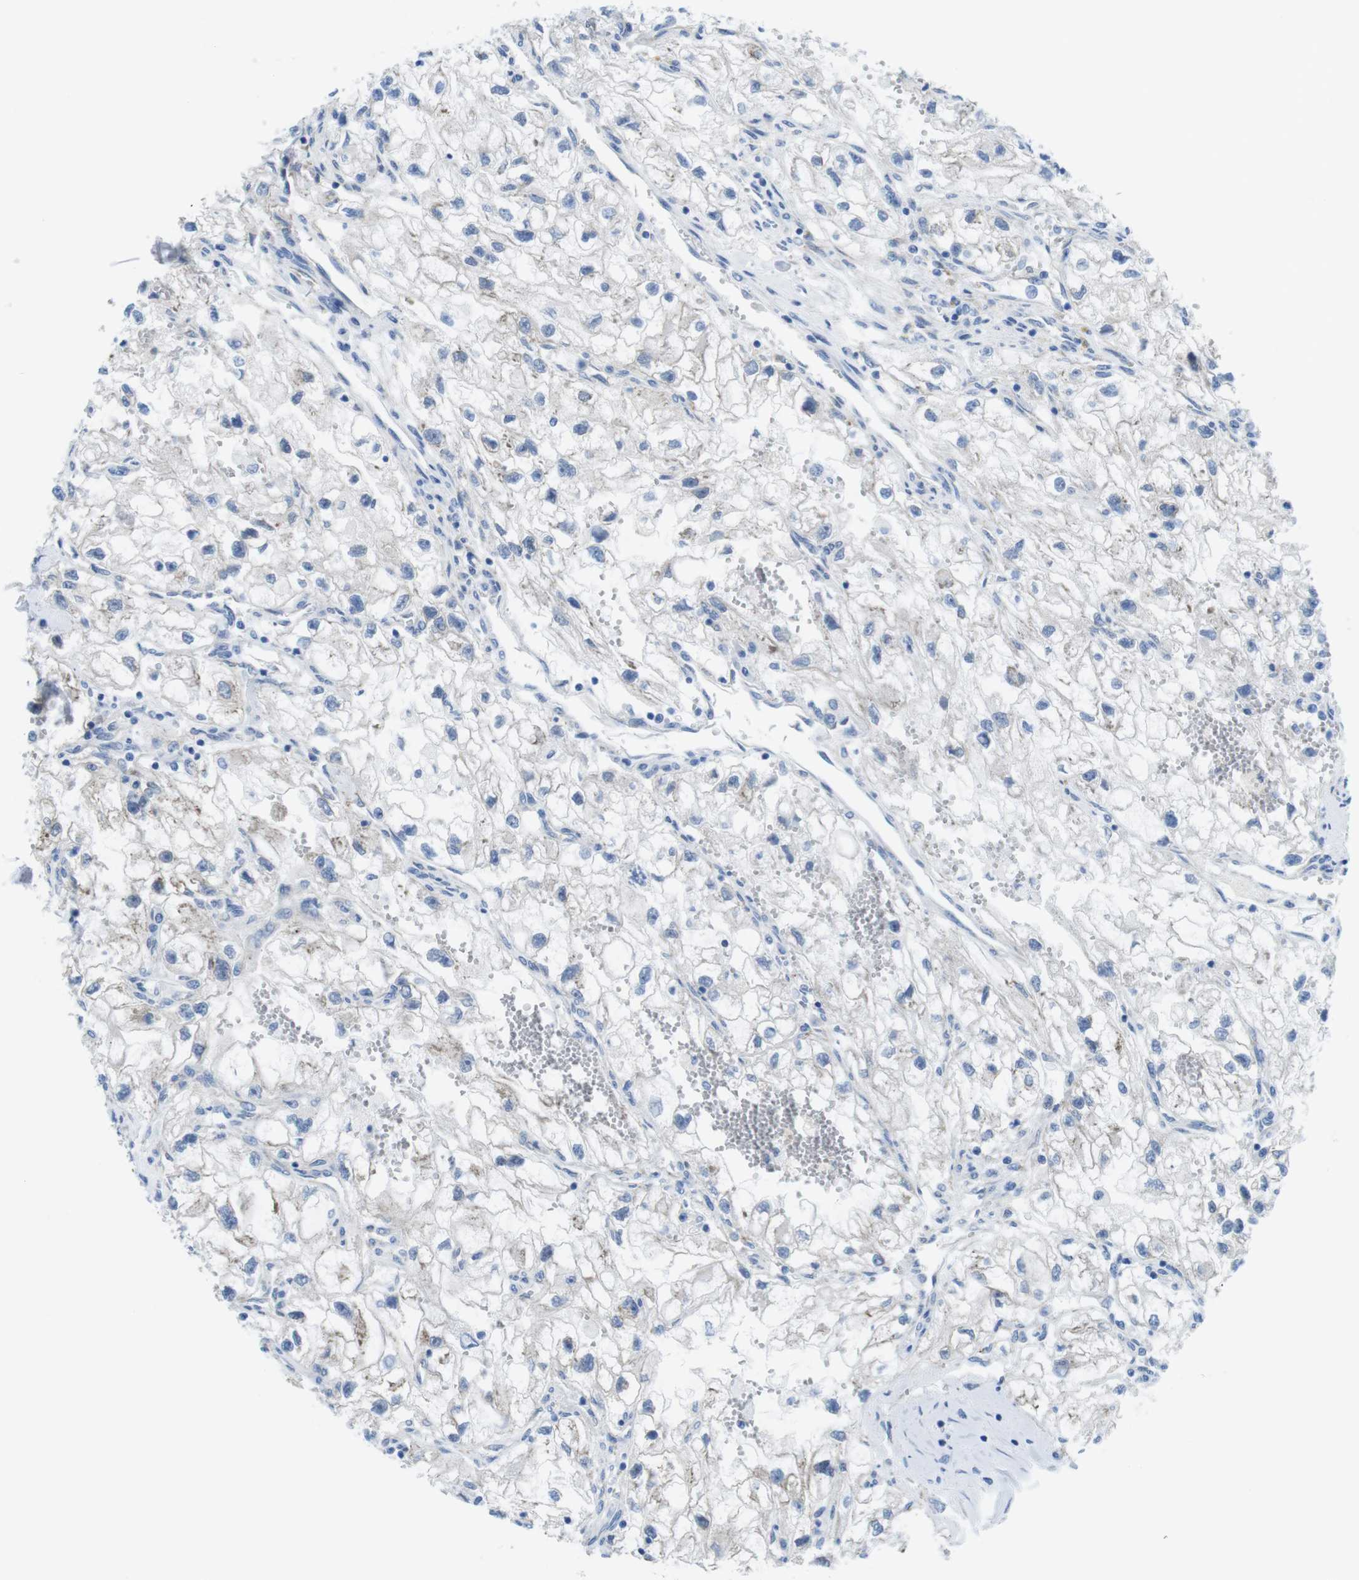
{"staining": {"intensity": "negative", "quantity": "none", "location": "none"}, "tissue": "renal cancer", "cell_type": "Tumor cells", "image_type": "cancer", "snomed": [{"axis": "morphology", "description": "Adenocarcinoma, NOS"}, {"axis": "topography", "description": "Kidney"}], "caption": "DAB immunohistochemical staining of adenocarcinoma (renal) shows no significant positivity in tumor cells.", "gene": "CDH8", "patient": {"sex": "female", "age": 70}}